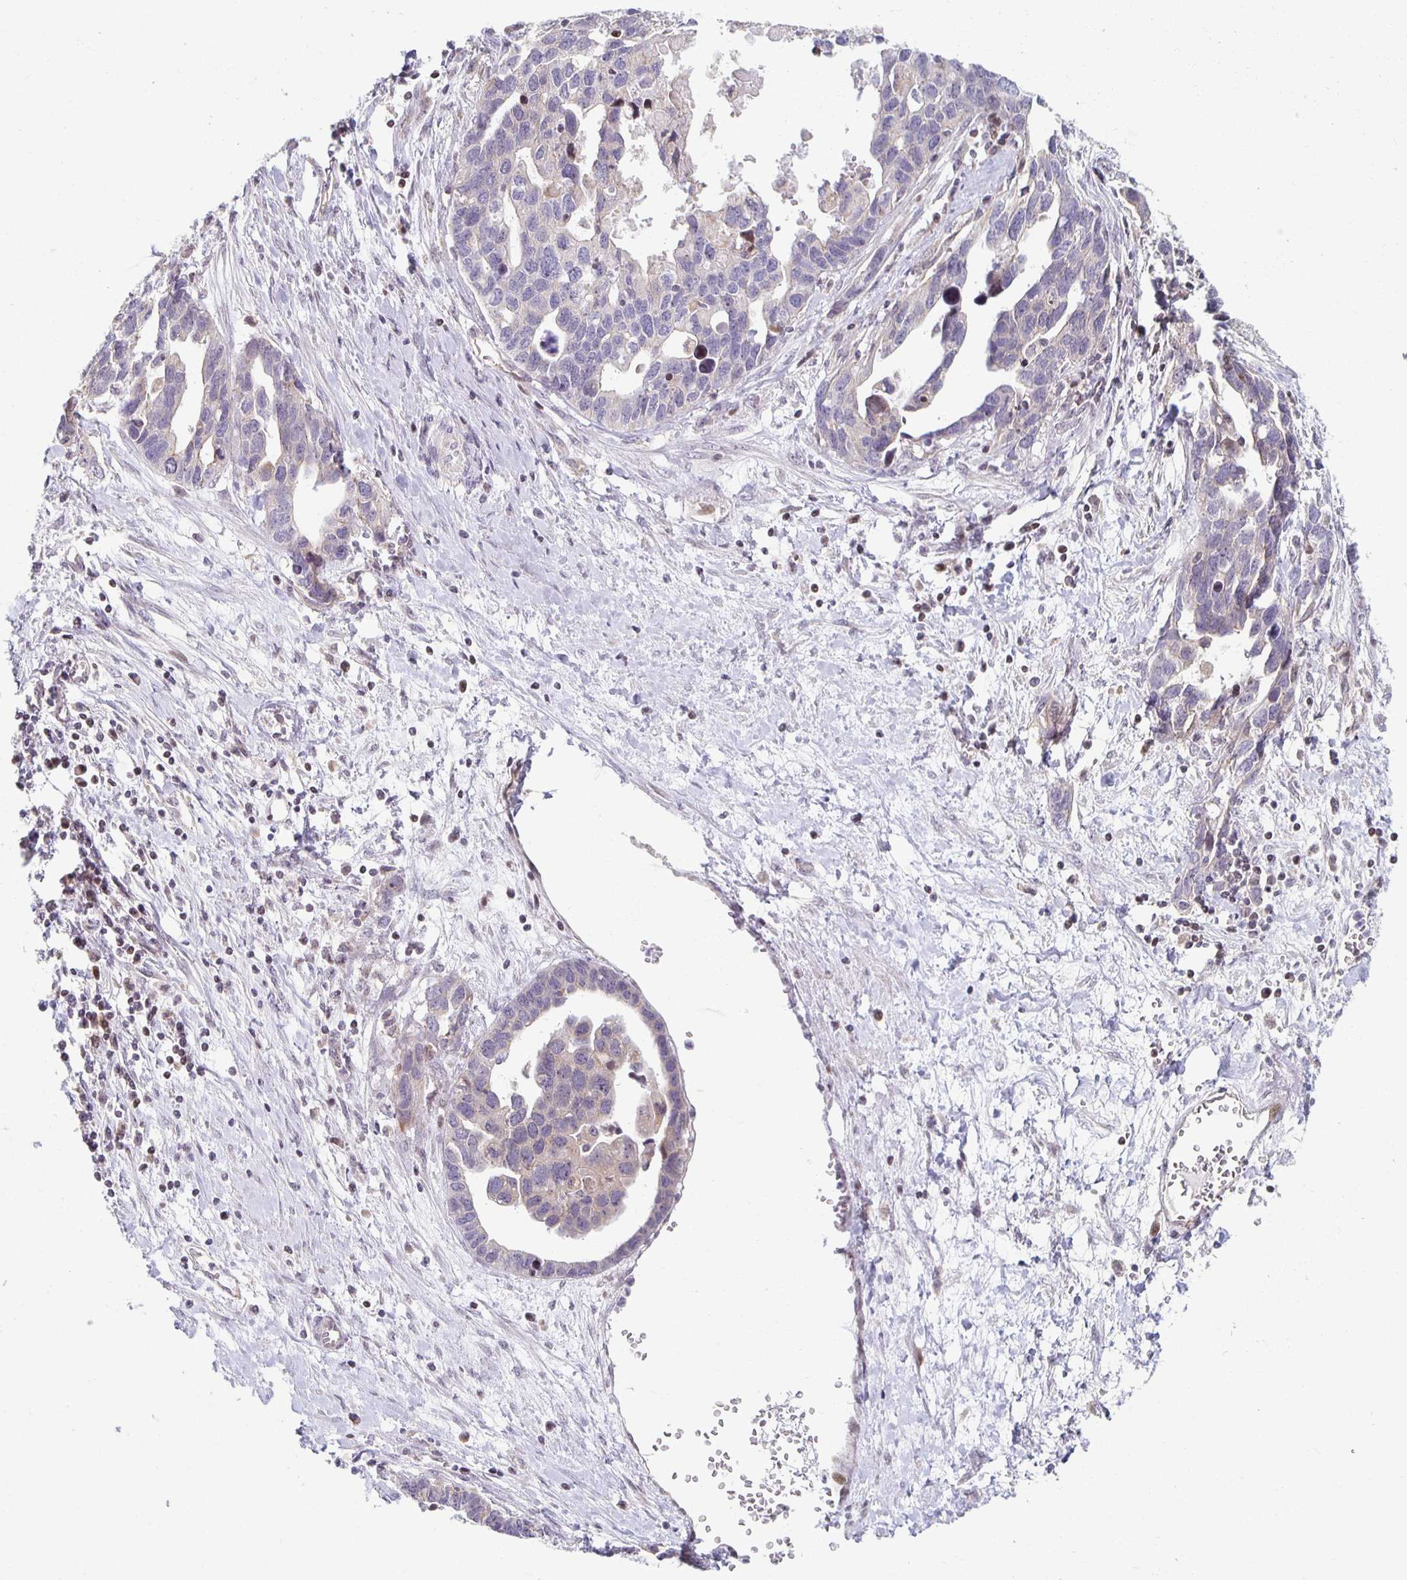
{"staining": {"intensity": "negative", "quantity": "none", "location": "none"}, "tissue": "ovarian cancer", "cell_type": "Tumor cells", "image_type": "cancer", "snomed": [{"axis": "morphology", "description": "Cystadenocarcinoma, serous, NOS"}, {"axis": "topography", "description": "Ovary"}], "caption": "An immunohistochemistry photomicrograph of ovarian cancer is shown. There is no staining in tumor cells of ovarian cancer.", "gene": "HCFC1R1", "patient": {"sex": "female", "age": 54}}